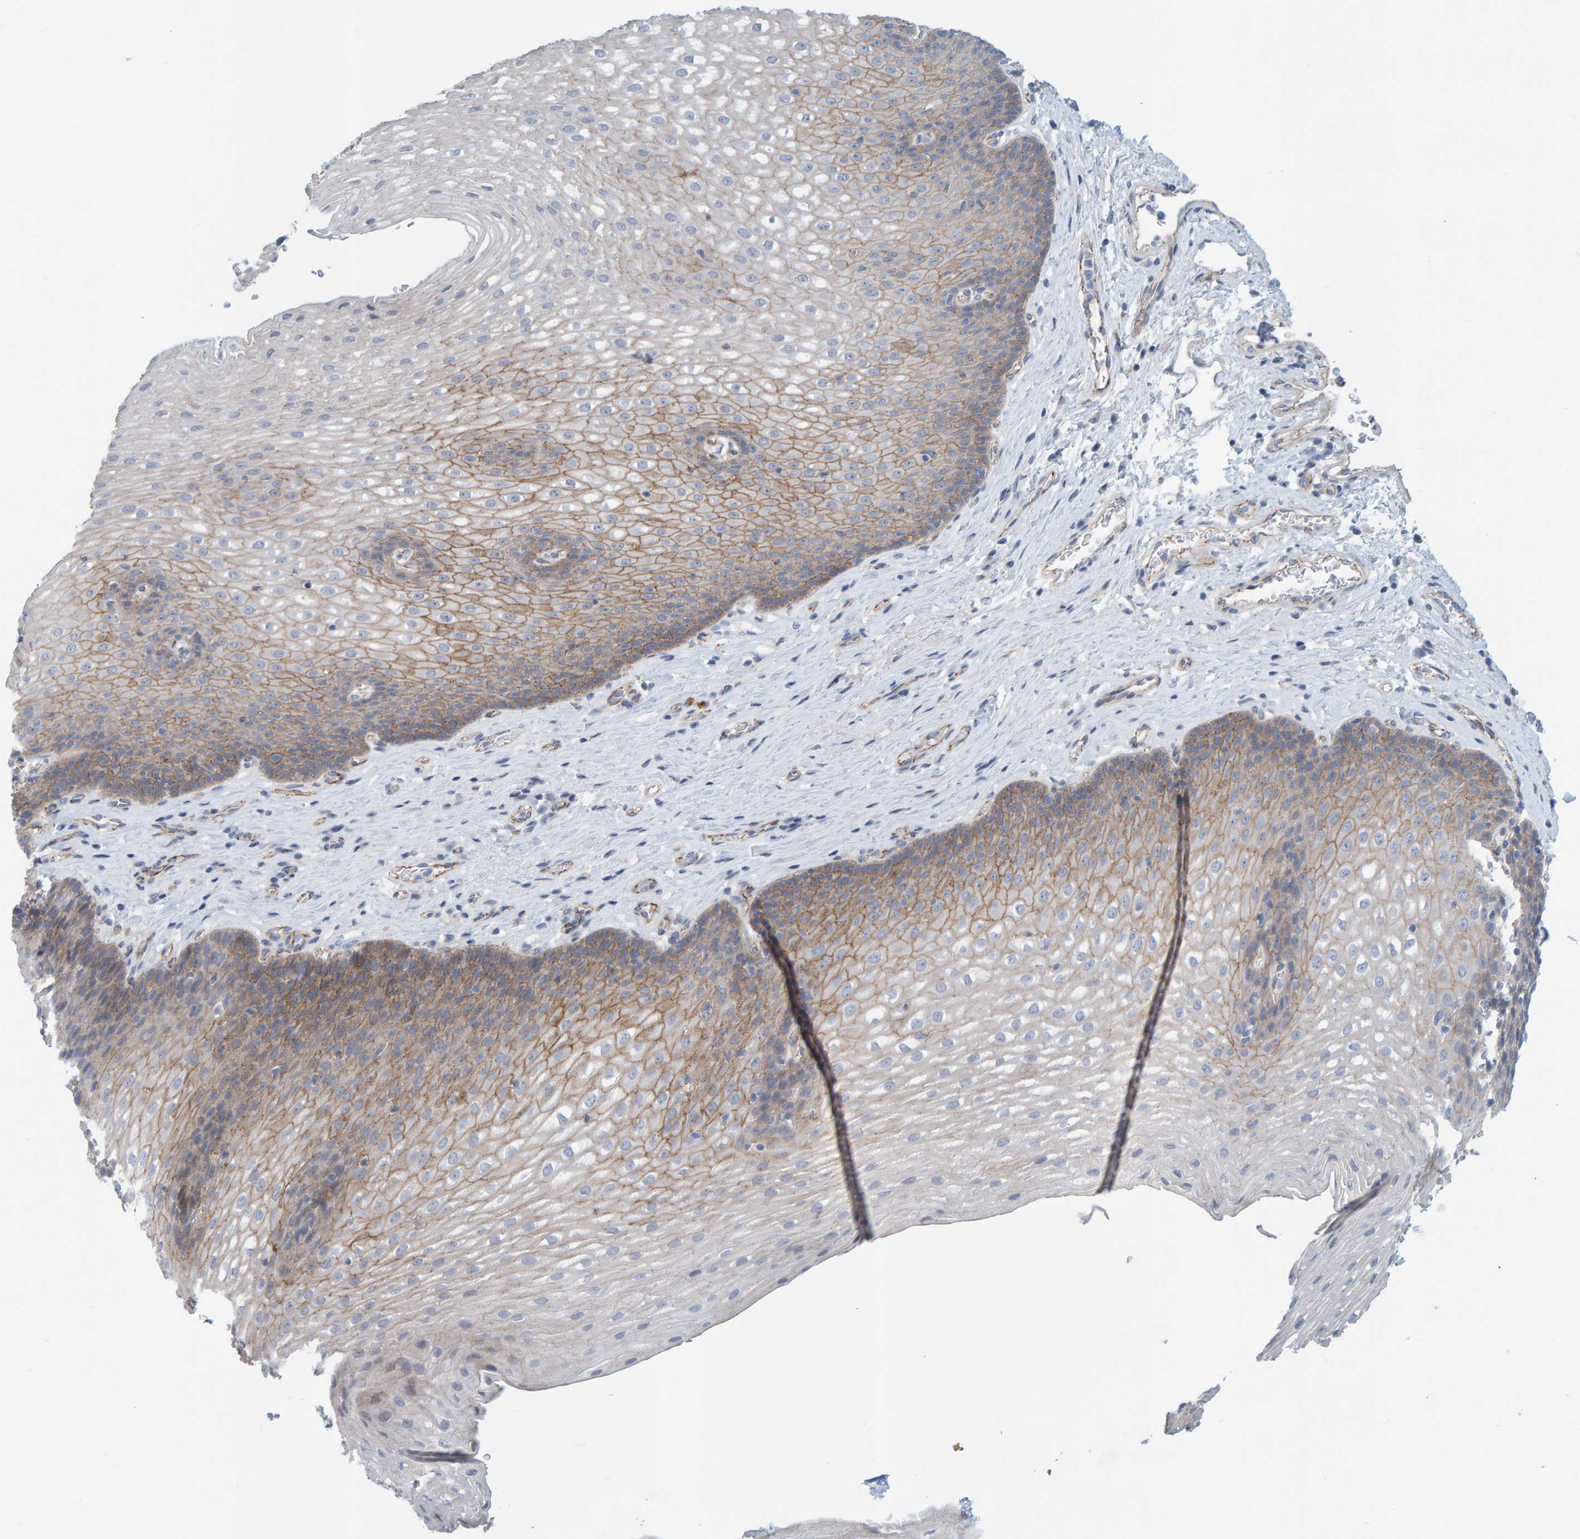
{"staining": {"intensity": "moderate", "quantity": ">75%", "location": "cytoplasmic/membranous"}, "tissue": "esophagus", "cell_type": "Squamous epithelial cells", "image_type": "normal", "snomed": [{"axis": "morphology", "description": "Normal tissue, NOS"}, {"axis": "topography", "description": "Esophagus"}], "caption": "Immunohistochemistry of benign esophagus shows medium levels of moderate cytoplasmic/membranous staining in about >75% of squamous epithelial cells.", "gene": "KRBA2", "patient": {"sex": "male", "age": 48}}